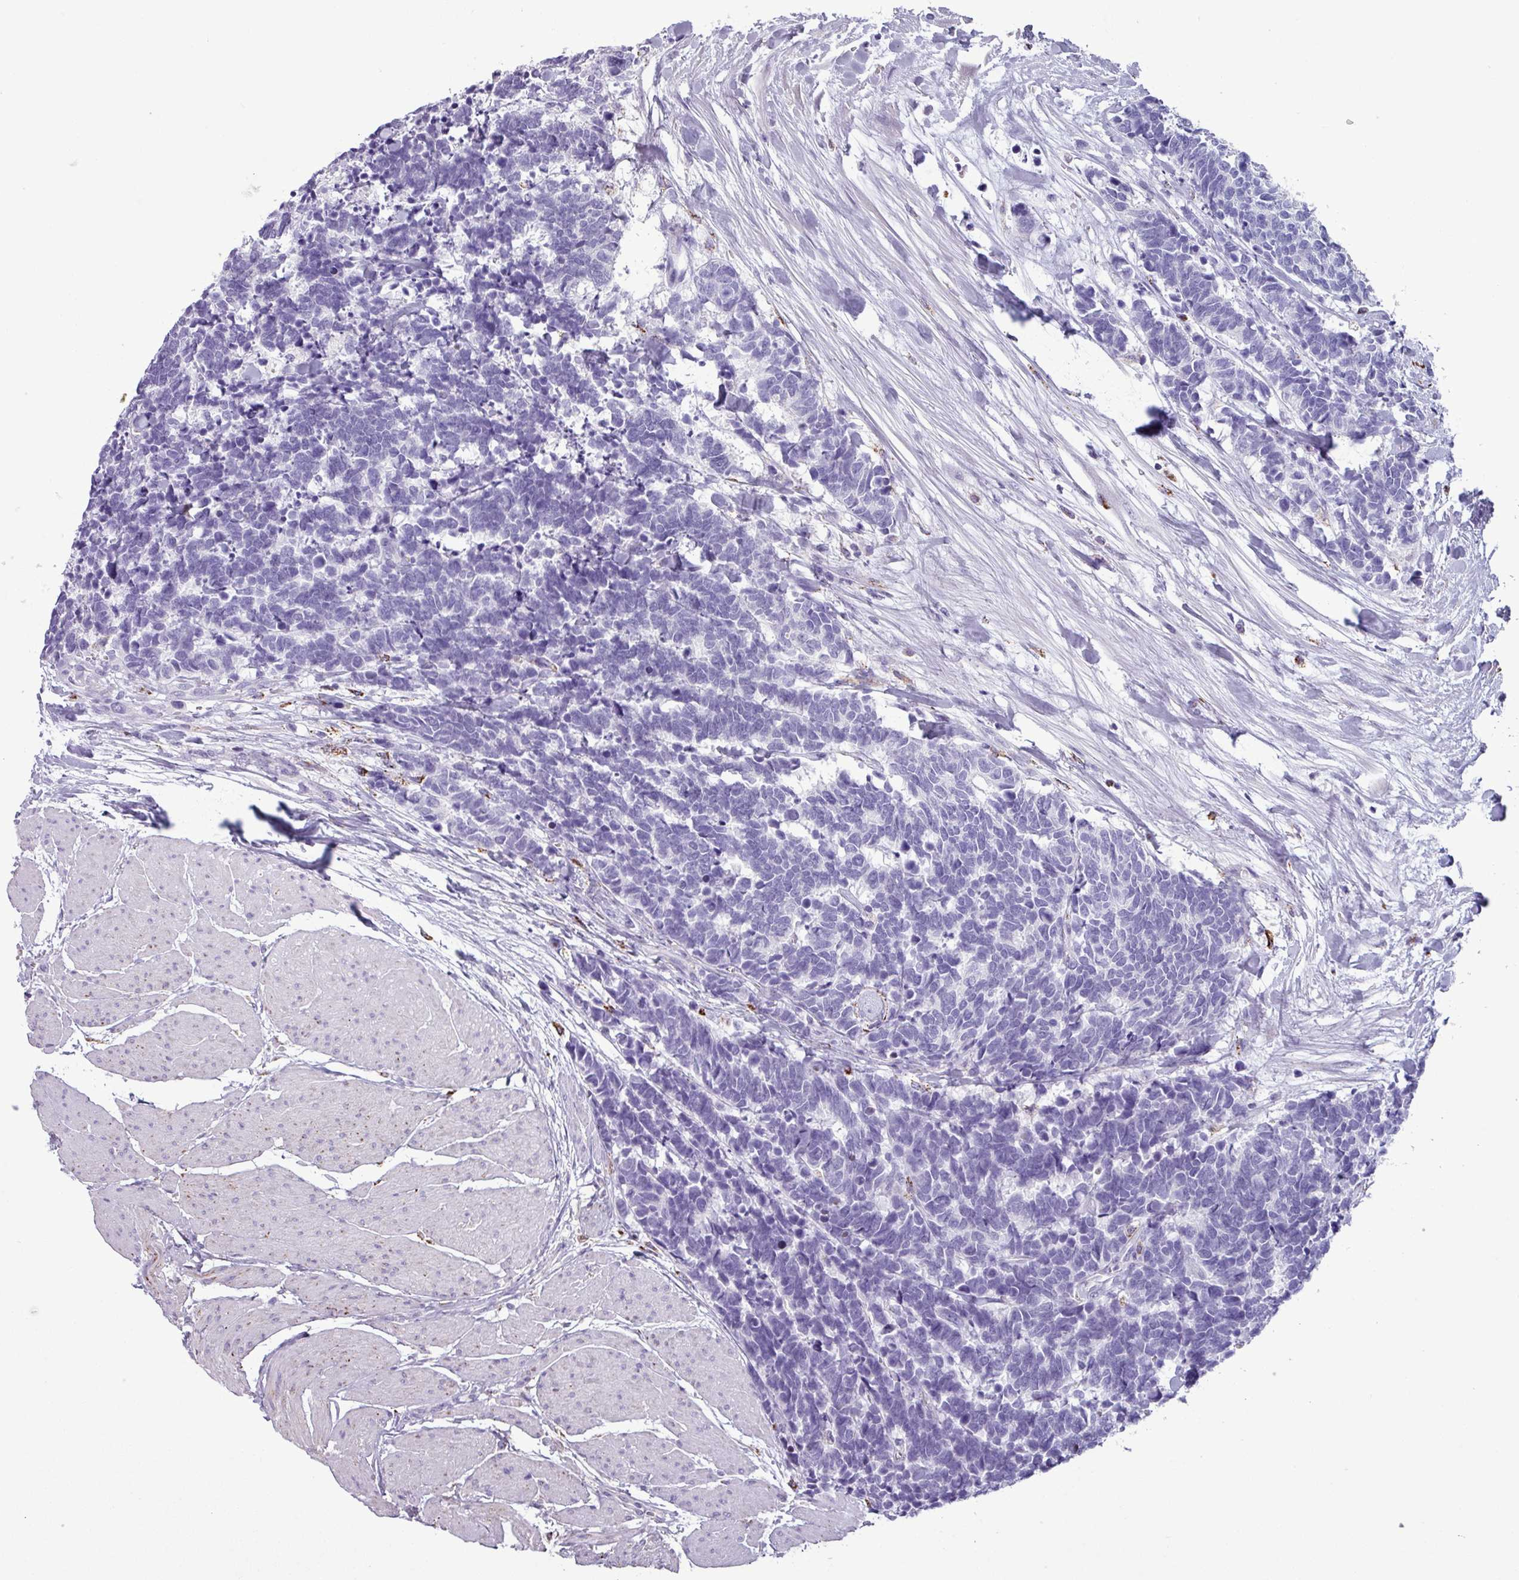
{"staining": {"intensity": "negative", "quantity": "none", "location": "none"}, "tissue": "carcinoid", "cell_type": "Tumor cells", "image_type": "cancer", "snomed": [{"axis": "morphology", "description": "Carcinoma, NOS"}, {"axis": "morphology", "description": "Carcinoid, malignant, NOS"}, {"axis": "topography", "description": "Urinary bladder"}], "caption": "Tumor cells show no significant positivity in carcinoma. (Brightfield microscopy of DAB immunohistochemistry (IHC) at high magnification).", "gene": "ZNF667", "patient": {"sex": "male", "age": 57}}